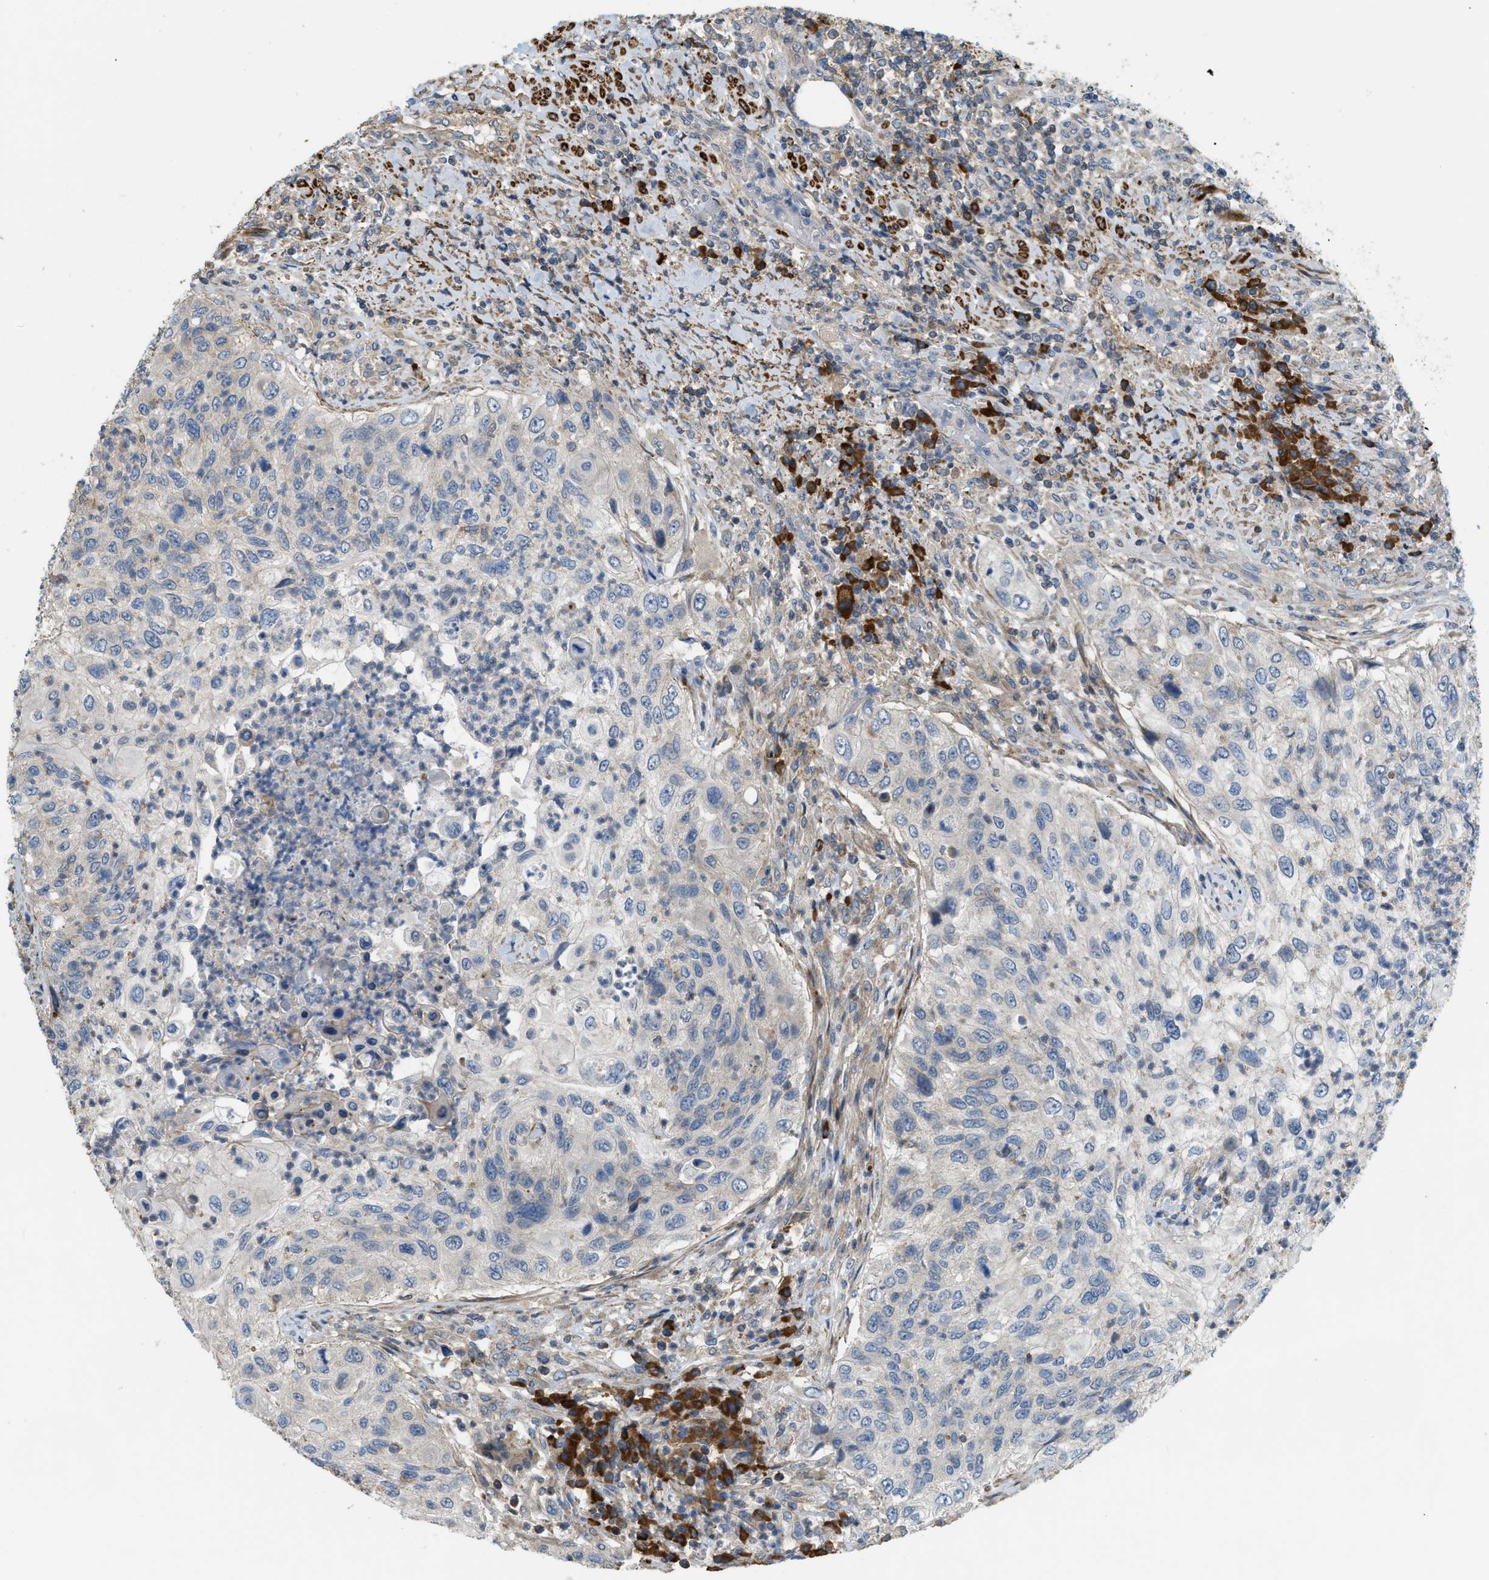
{"staining": {"intensity": "negative", "quantity": "none", "location": "none"}, "tissue": "urothelial cancer", "cell_type": "Tumor cells", "image_type": "cancer", "snomed": [{"axis": "morphology", "description": "Urothelial carcinoma, High grade"}, {"axis": "topography", "description": "Urinary bladder"}], "caption": "Immunohistochemistry (IHC) of human urothelial cancer exhibits no positivity in tumor cells.", "gene": "BTN3A2", "patient": {"sex": "female", "age": 60}}